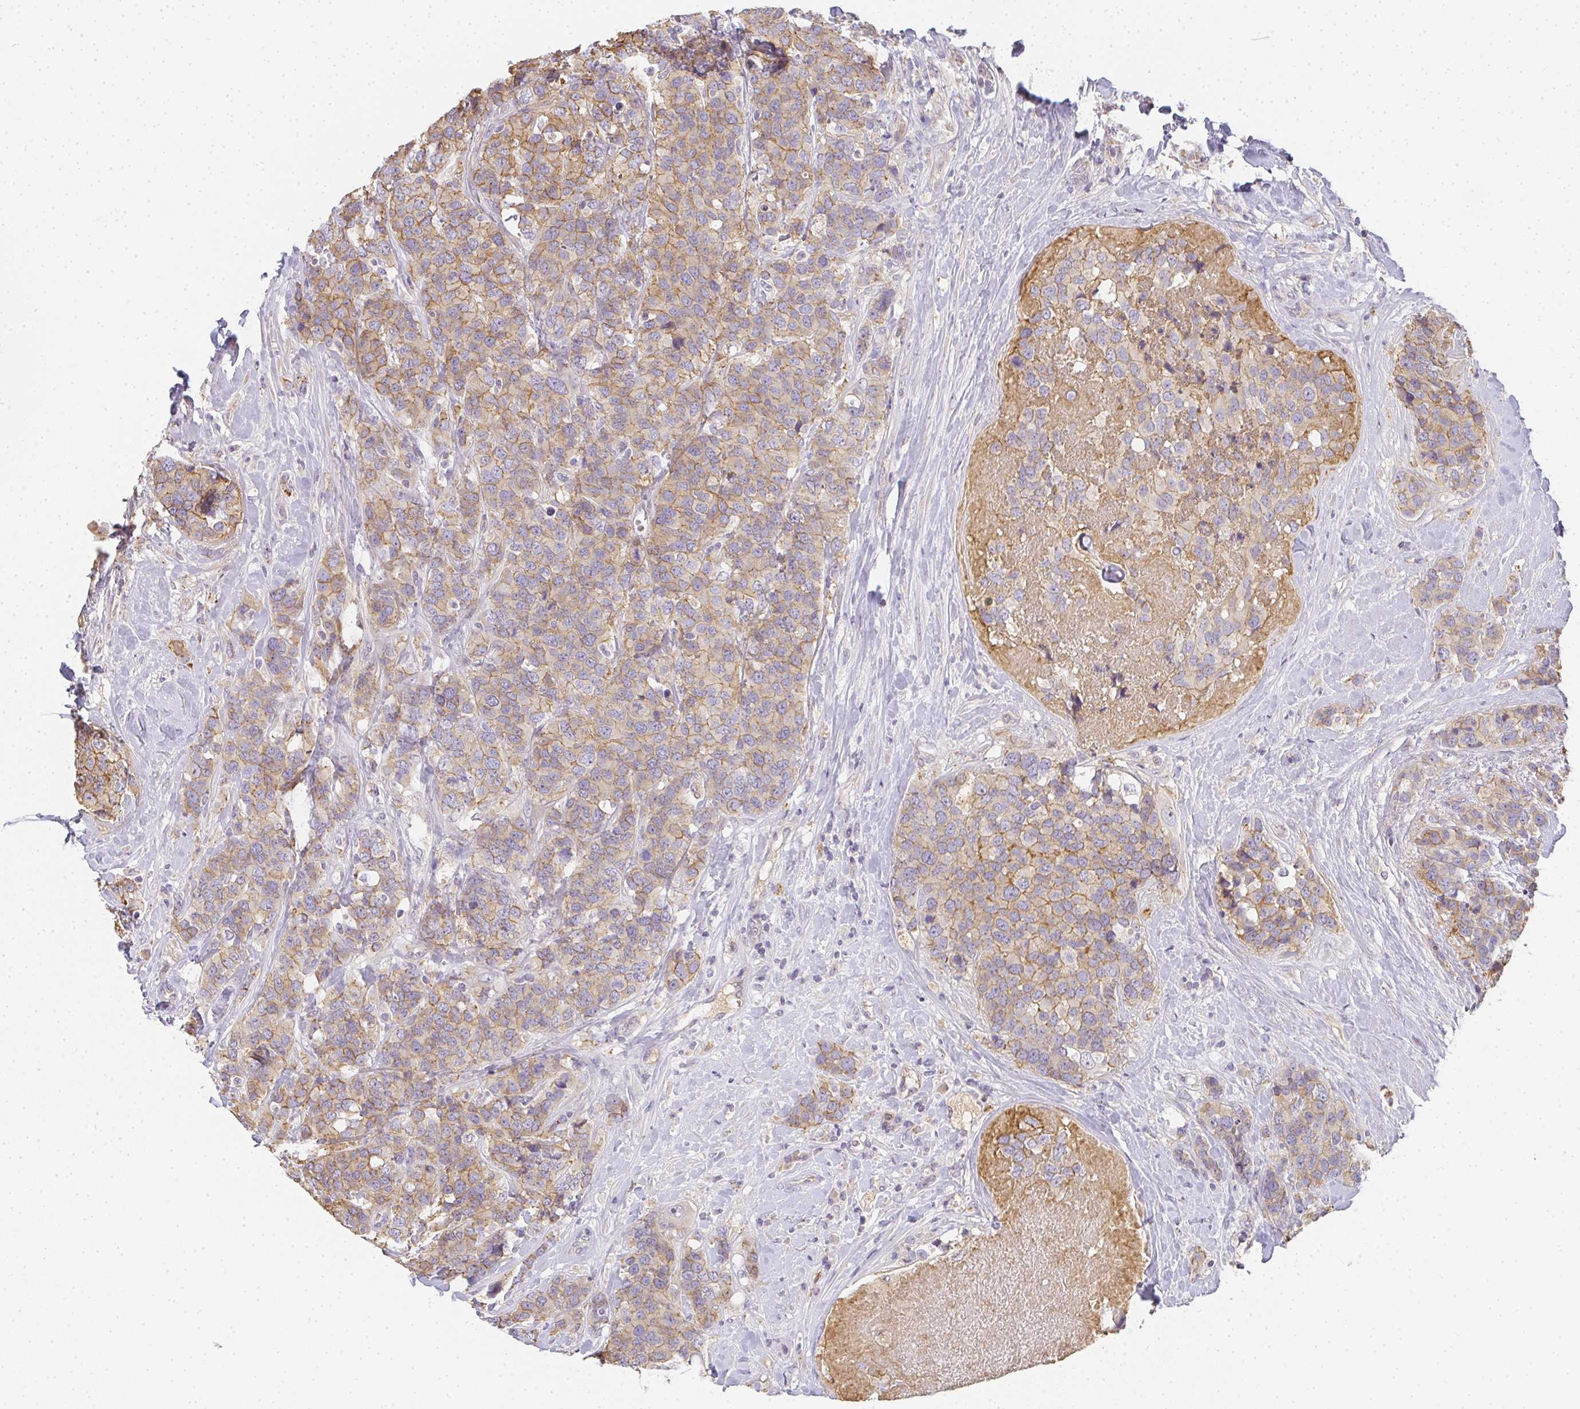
{"staining": {"intensity": "weak", "quantity": "25%-75%", "location": "cytoplasmic/membranous"}, "tissue": "breast cancer", "cell_type": "Tumor cells", "image_type": "cancer", "snomed": [{"axis": "morphology", "description": "Lobular carcinoma"}, {"axis": "topography", "description": "Breast"}], "caption": "A brown stain highlights weak cytoplasmic/membranous positivity of a protein in human breast cancer tumor cells.", "gene": "SLC35B3", "patient": {"sex": "female", "age": 59}}